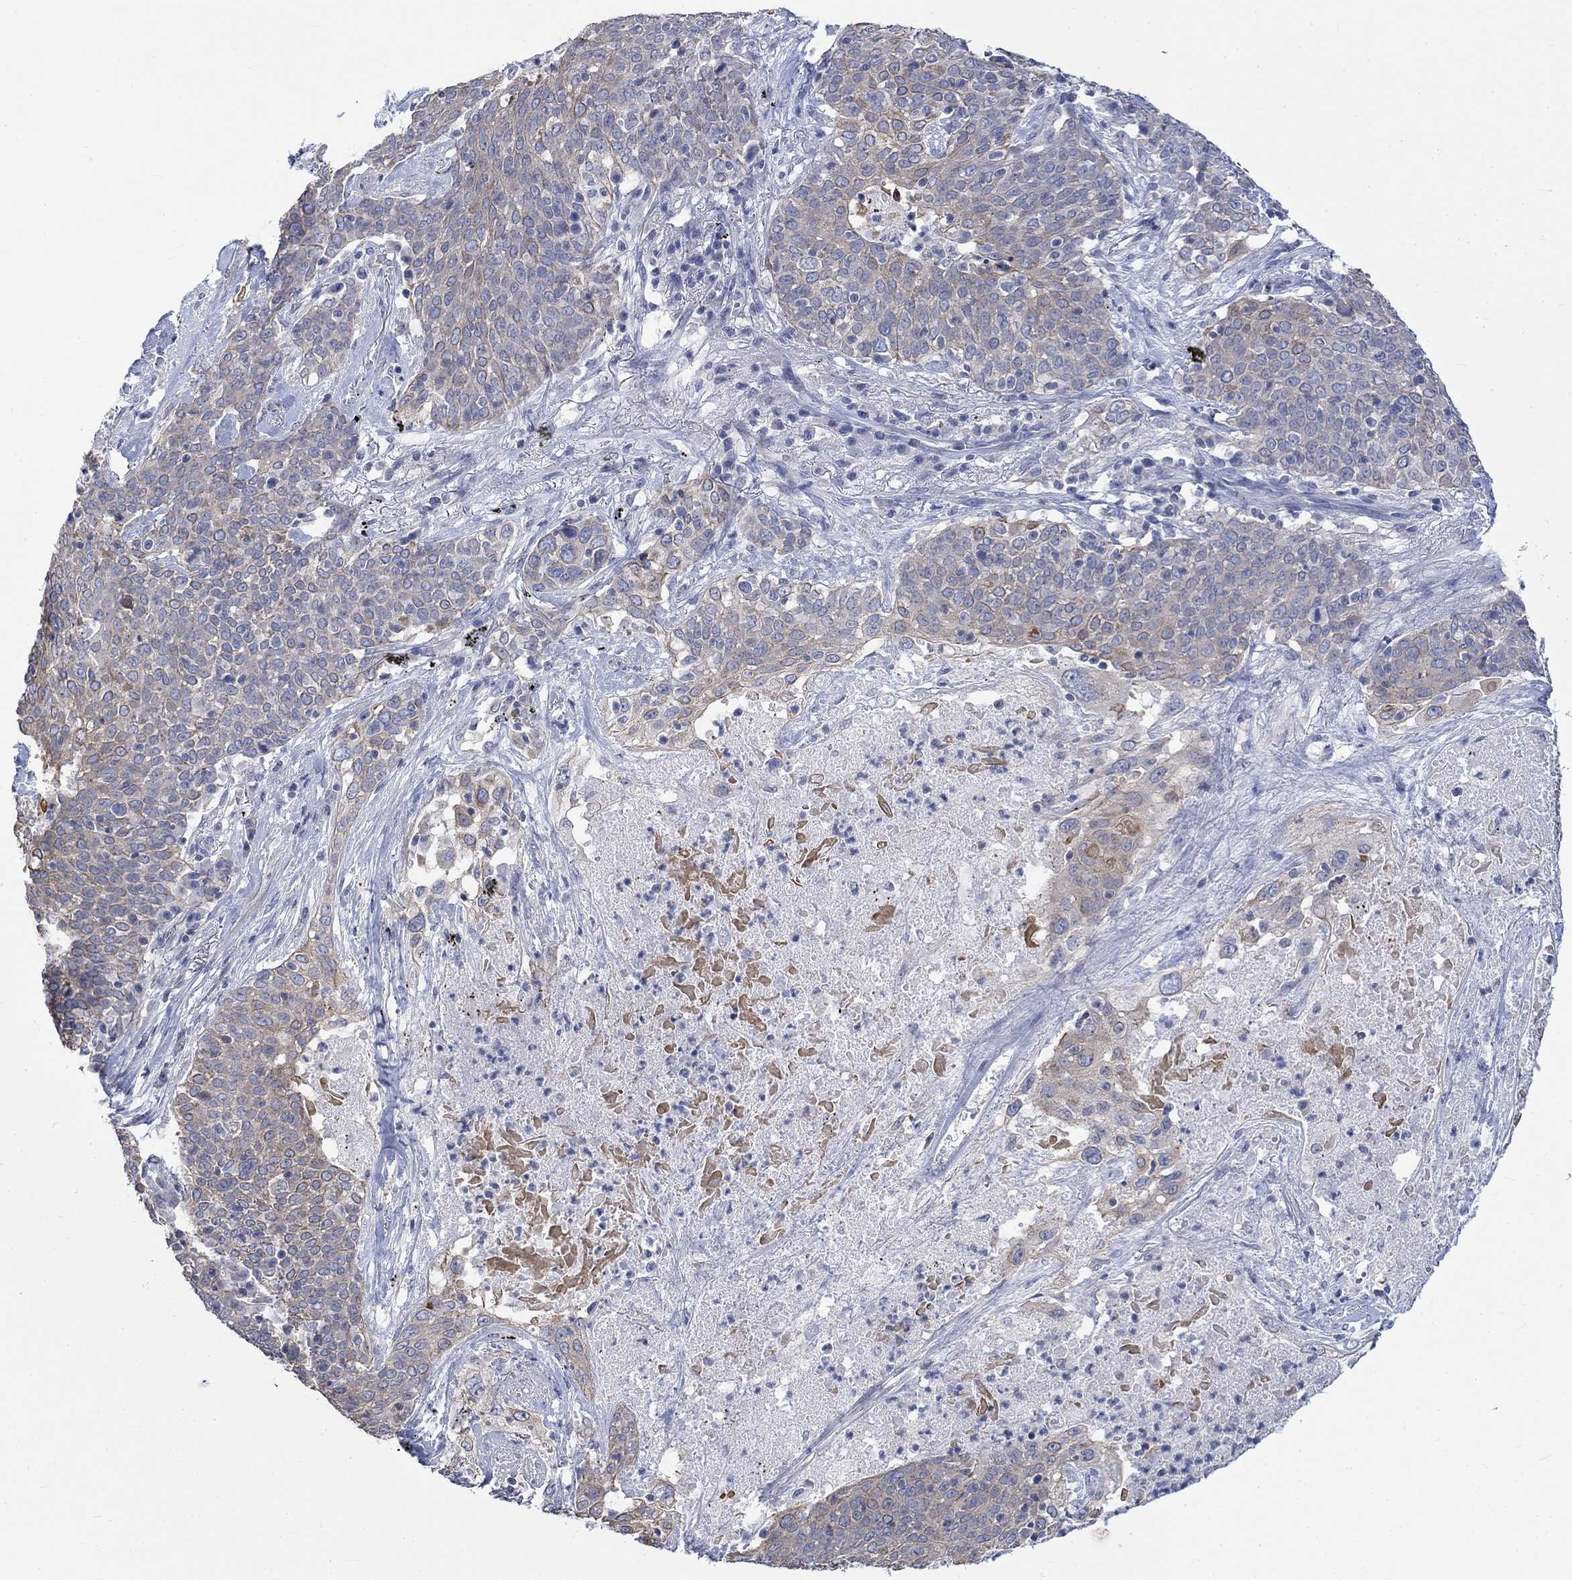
{"staining": {"intensity": "weak", "quantity": "25%-75%", "location": "cytoplasmic/membranous"}, "tissue": "lung cancer", "cell_type": "Tumor cells", "image_type": "cancer", "snomed": [{"axis": "morphology", "description": "Squamous cell carcinoma, NOS"}, {"axis": "topography", "description": "Lung"}], "caption": "IHC staining of lung cancer (squamous cell carcinoma), which exhibits low levels of weak cytoplasmic/membranous expression in approximately 25%-75% of tumor cells indicating weak cytoplasmic/membranous protein staining. The staining was performed using DAB (3,3'-diaminobenzidine) (brown) for protein detection and nuclei were counterstained in hematoxylin (blue).", "gene": "AGRP", "patient": {"sex": "male", "age": 82}}